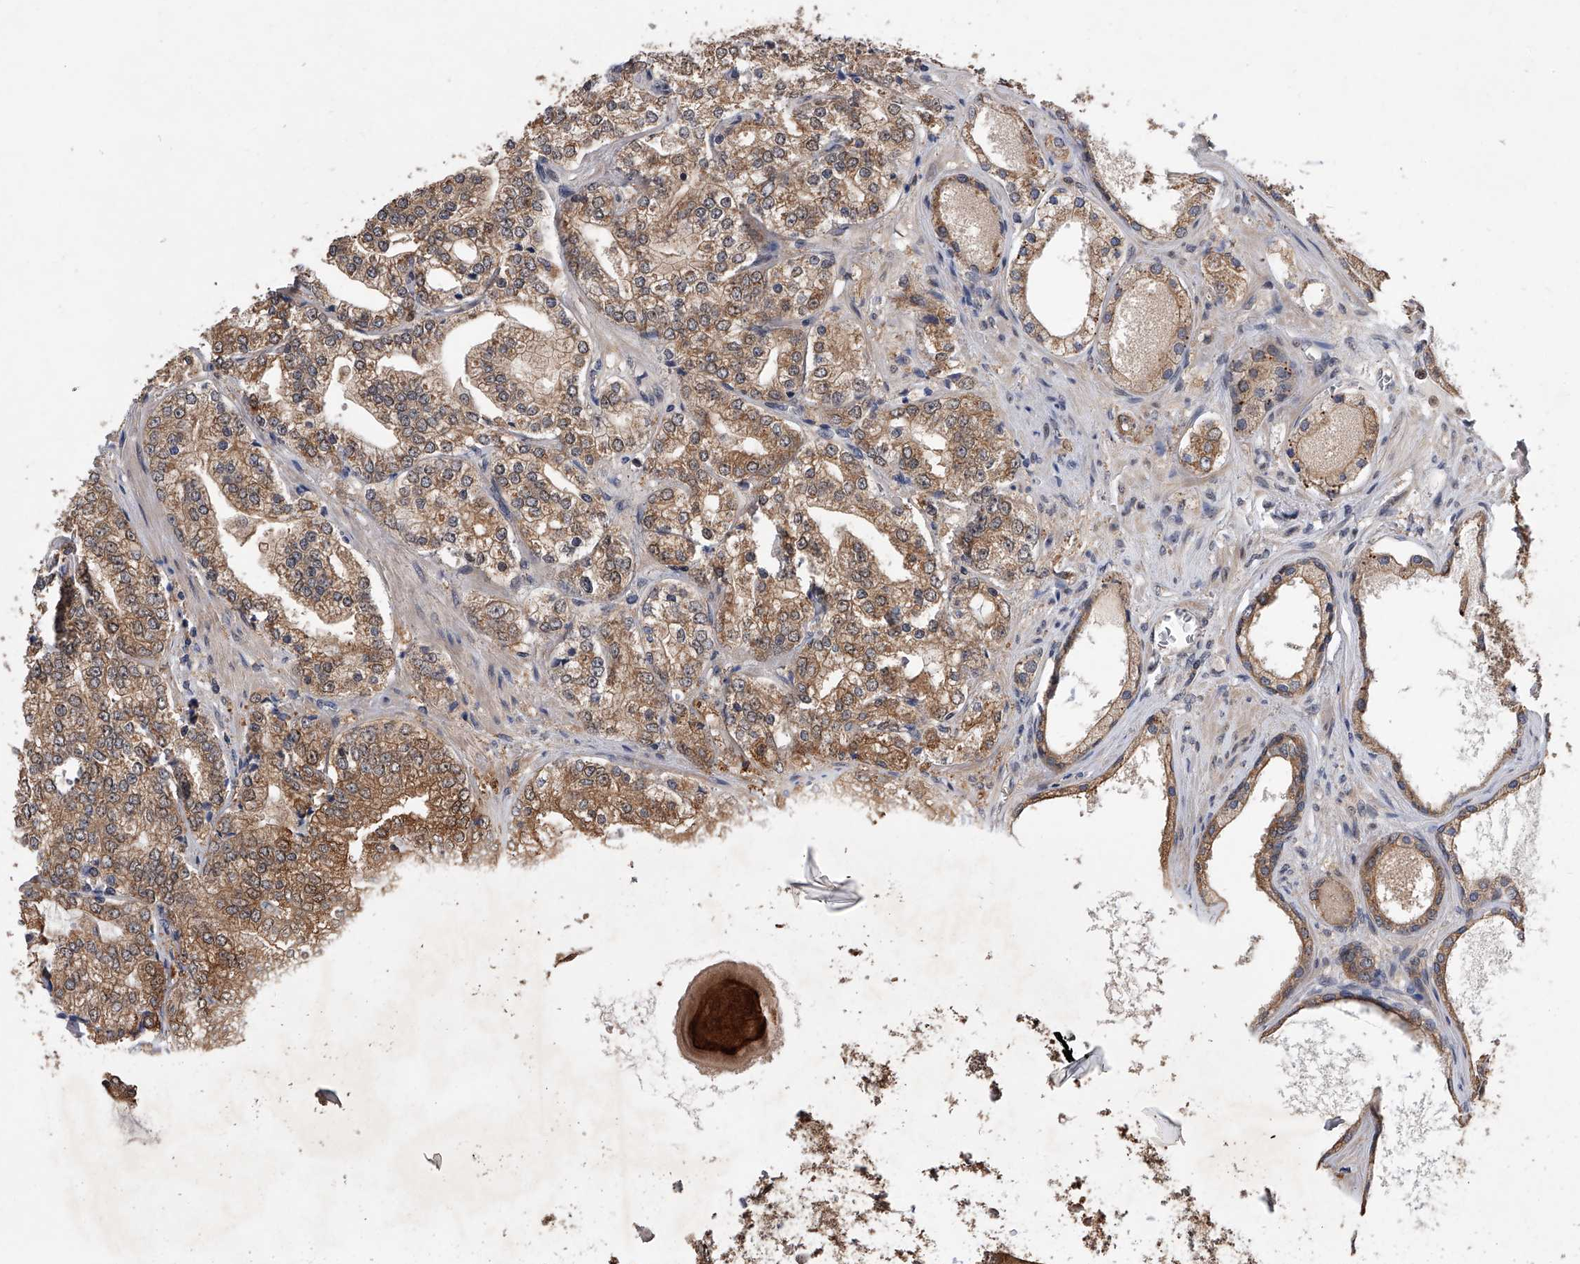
{"staining": {"intensity": "moderate", "quantity": ">75%", "location": "cytoplasmic/membranous"}, "tissue": "prostate cancer", "cell_type": "Tumor cells", "image_type": "cancer", "snomed": [{"axis": "morphology", "description": "Adenocarcinoma, High grade"}, {"axis": "topography", "description": "Prostate"}], "caption": "Tumor cells show moderate cytoplasmic/membranous positivity in approximately >75% of cells in prostate cancer (high-grade adenocarcinoma). (DAB (3,3'-diaminobenzidine) = brown stain, brightfield microscopy at high magnification).", "gene": "BHLHE23", "patient": {"sex": "male", "age": 64}}